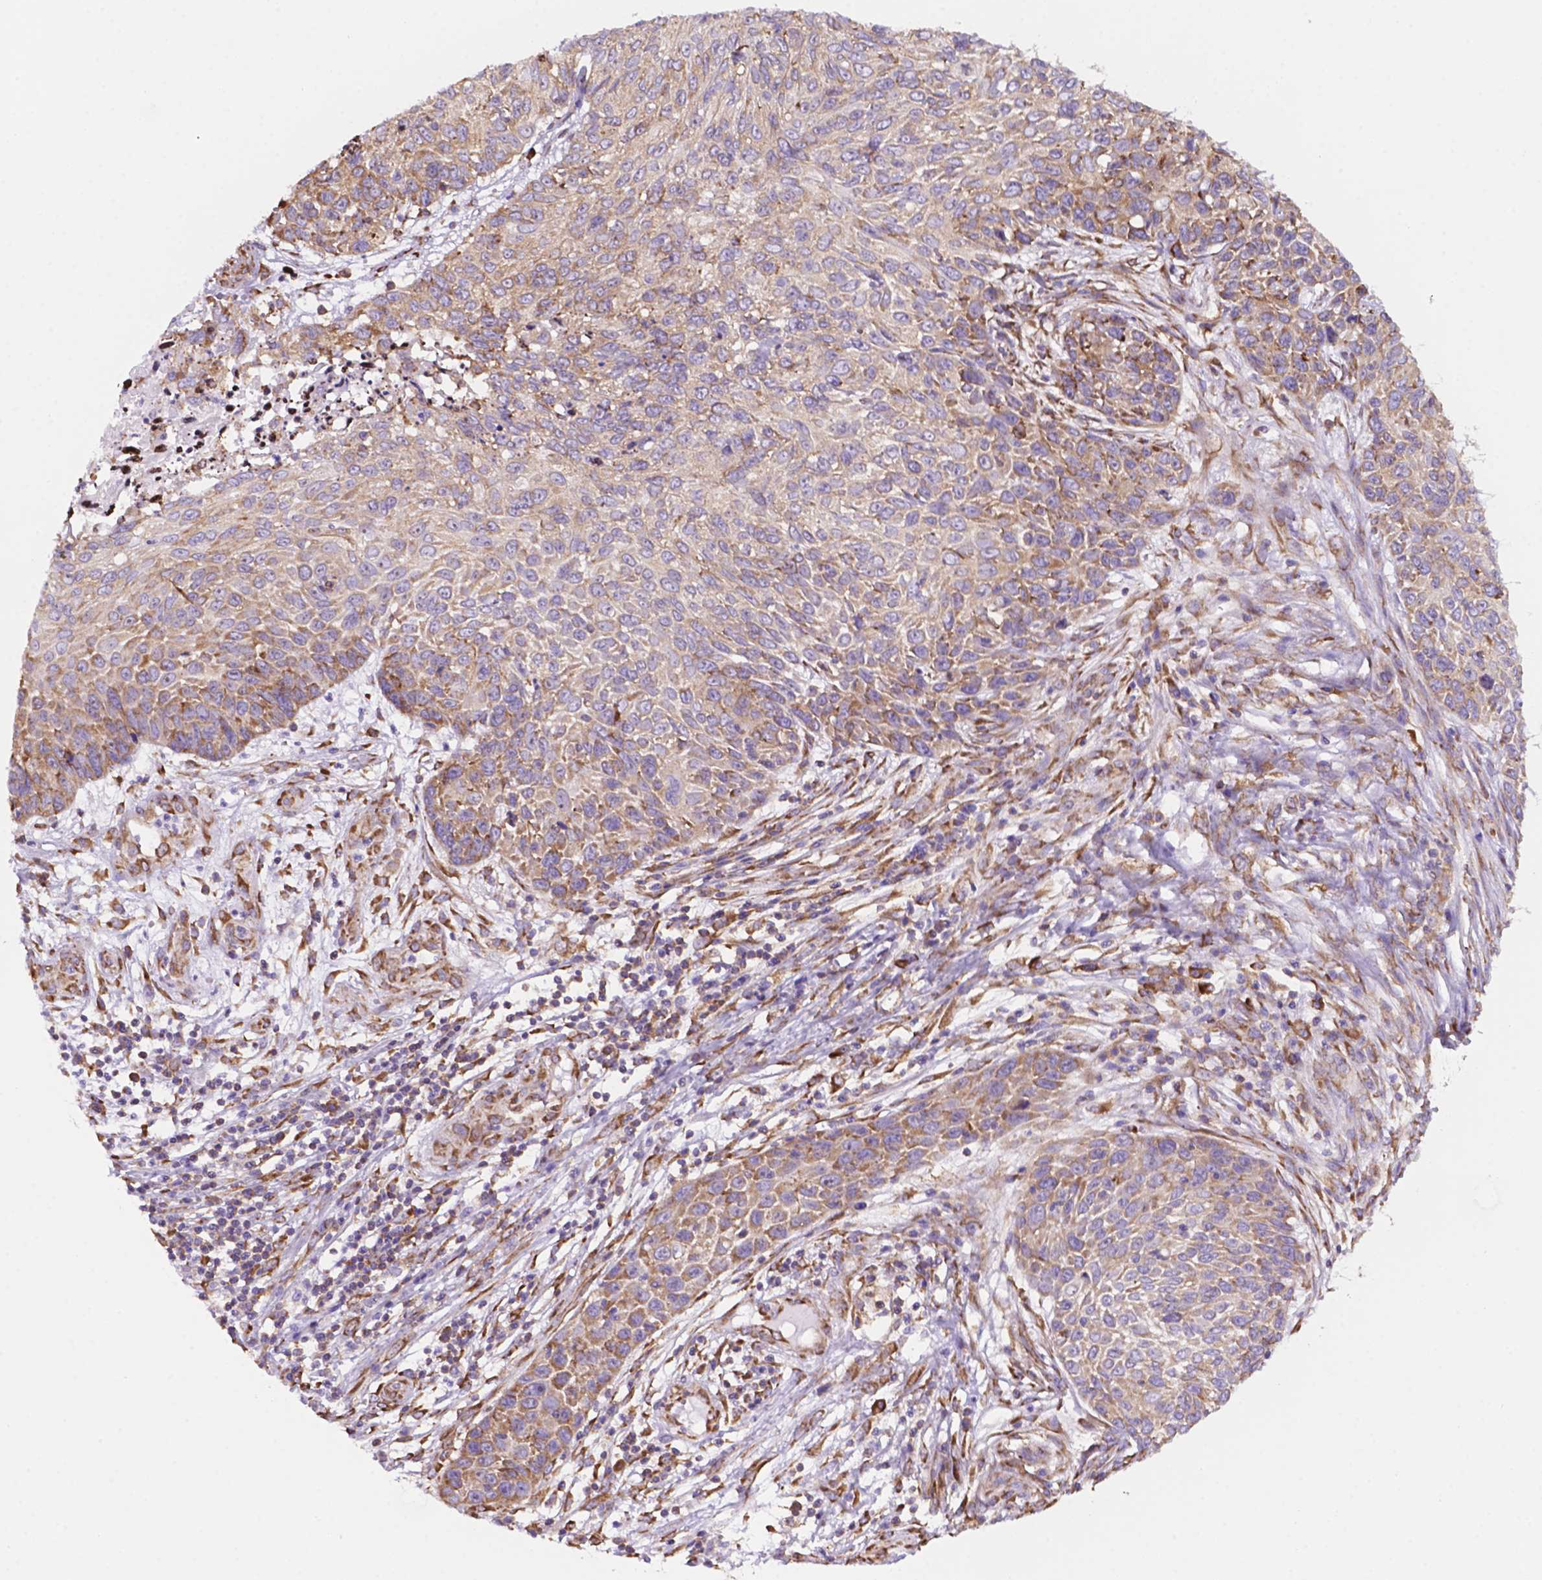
{"staining": {"intensity": "weak", "quantity": "25%-75%", "location": "cytoplasmic/membranous"}, "tissue": "skin cancer", "cell_type": "Tumor cells", "image_type": "cancer", "snomed": [{"axis": "morphology", "description": "Squamous cell carcinoma, NOS"}, {"axis": "topography", "description": "Skin"}], "caption": "Brown immunohistochemical staining in skin cancer exhibits weak cytoplasmic/membranous expression in approximately 25%-75% of tumor cells.", "gene": "RPL29", "patient": {"sex": "male", "age": 92}}